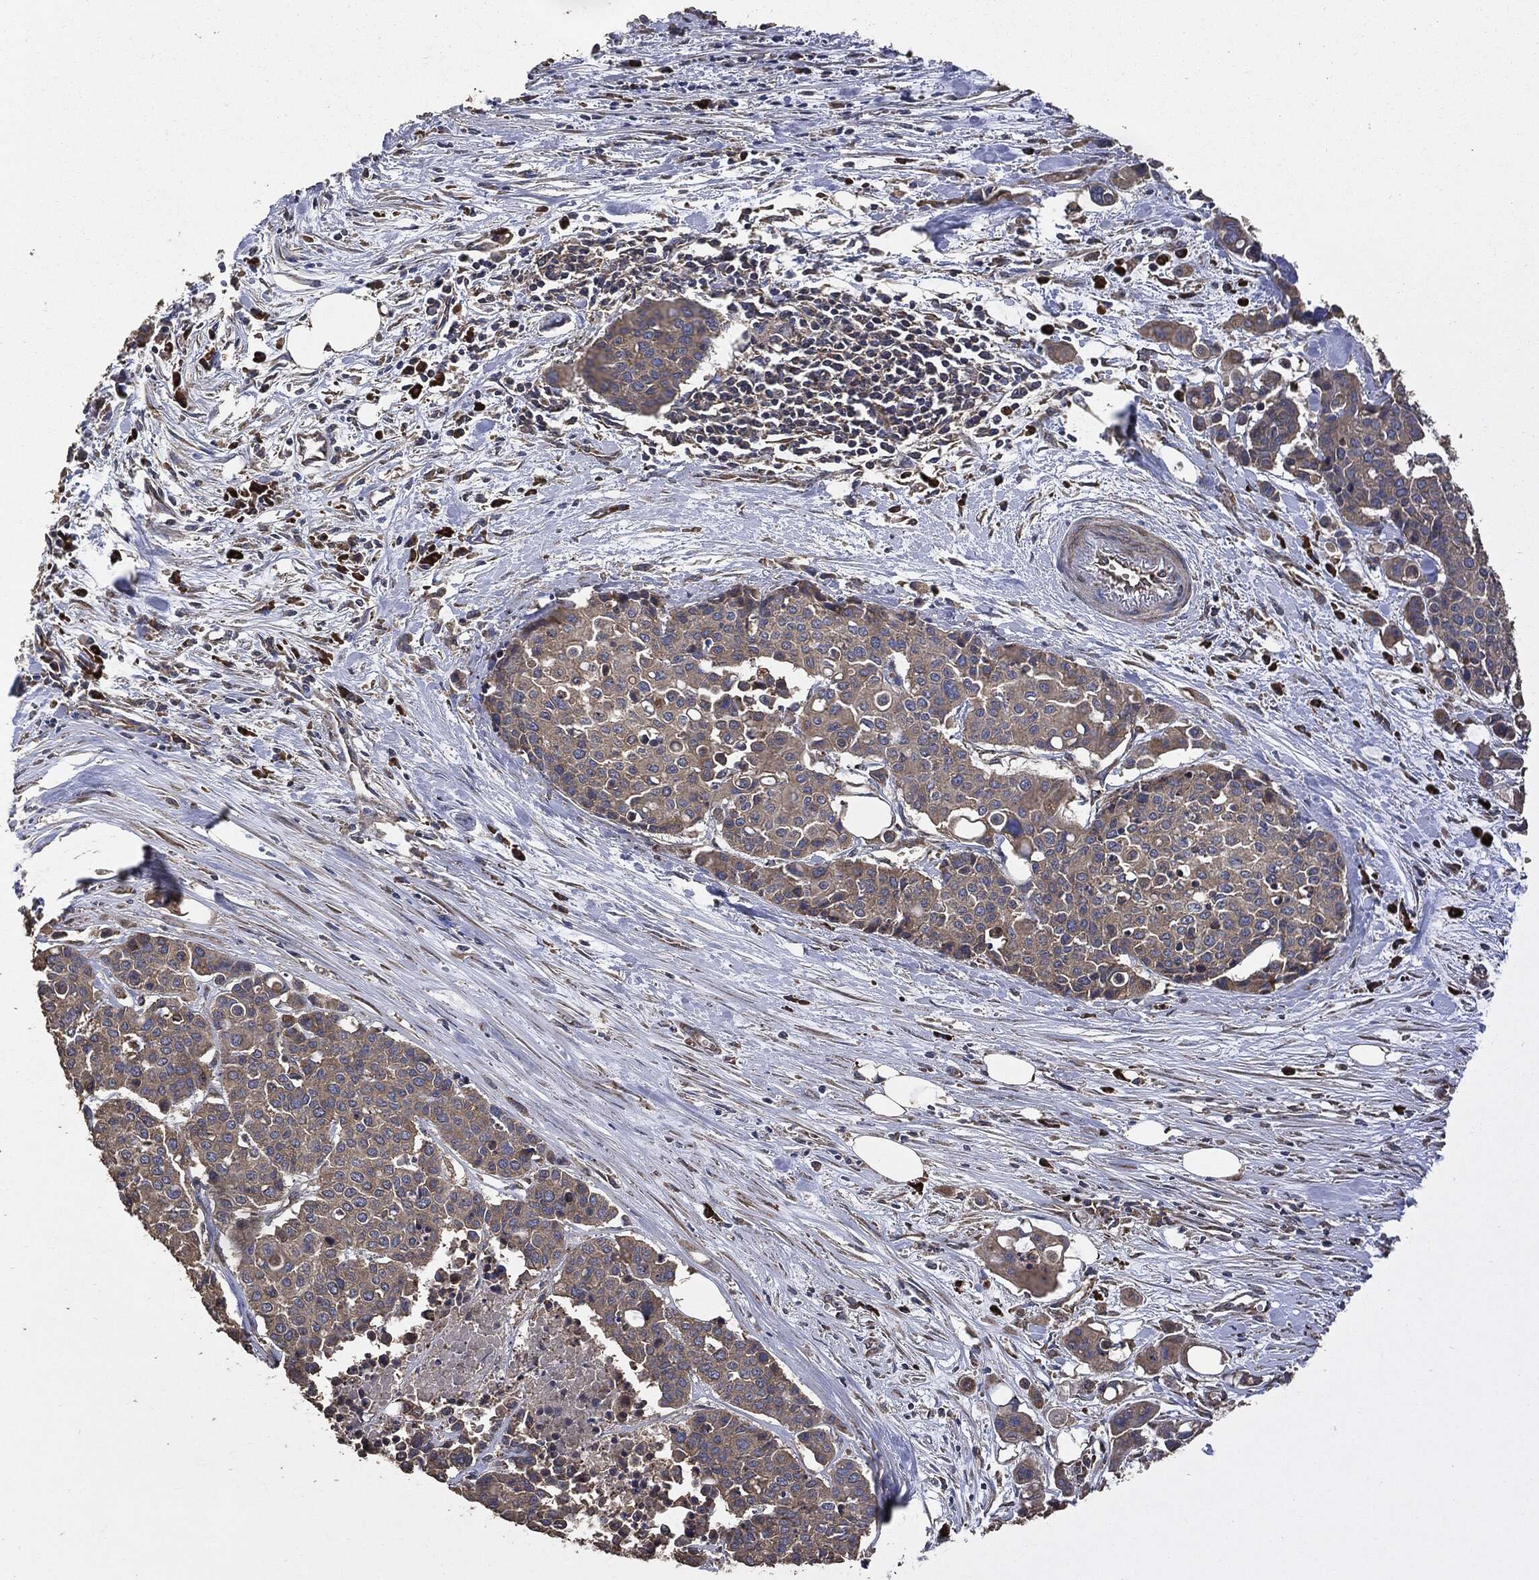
{"staining": {"intensity": "weak", "quantity": ">75%", "location": "cytoplasmic/membranous"}, "tissue": "carcinoid", "cell_type": "Tumor cells", "image_type": "cancer", "snomed": [{"axis": "morphology", "description": "Carcinoid, malignant, NOS"}, {"axis": "topography", "description": "Colon"}], "caption": "Brown immunohistochemical staining in malignant carcinoid exhibits weak cytoplasmic/membranous staining in approximately >75% of tumor cells. (brown staining indicates protein expression, while blue staining denotes nuclei).", "gene": "STK3", "patient": {"sex": "male", "age": 81}}